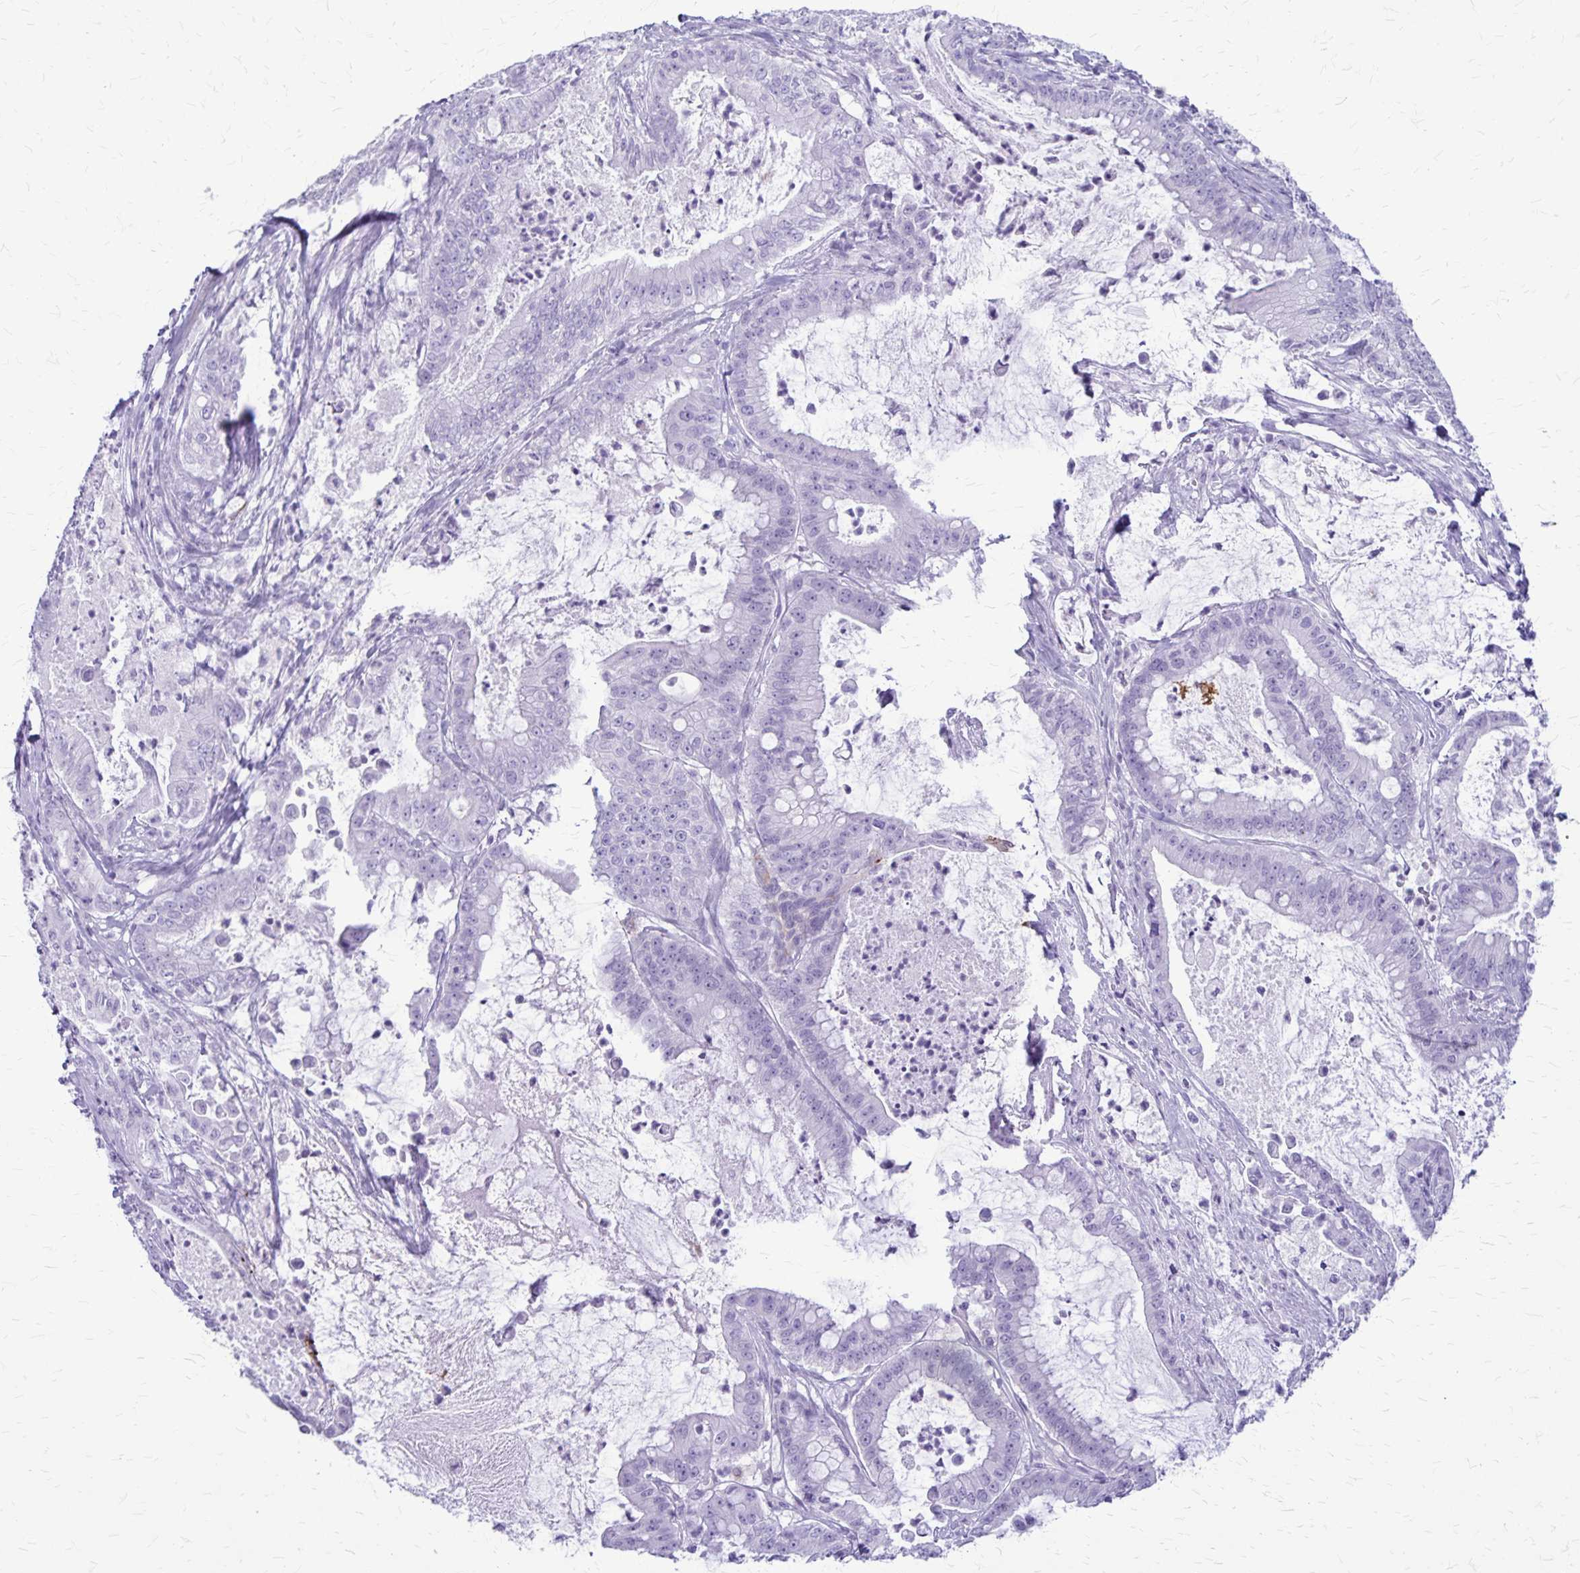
{"staining": {"intensity": "negative", "quantity": "none", "location": "none"}, "tissue": "pancreatic cancer", "cell_type": "Tumor cells", "image_type": "cancer", "snomed": [{"axis": "morphology", "description": "Adenocarcinoma, NOS"}, {"axis": "topography", "description": "Pancreas"}], "caption": "There is no significant staining in tumor cells of adenocarcinoma (pancreatic).", "gene": "RTN1", "patient": {"sex": "male", "age": 71}}